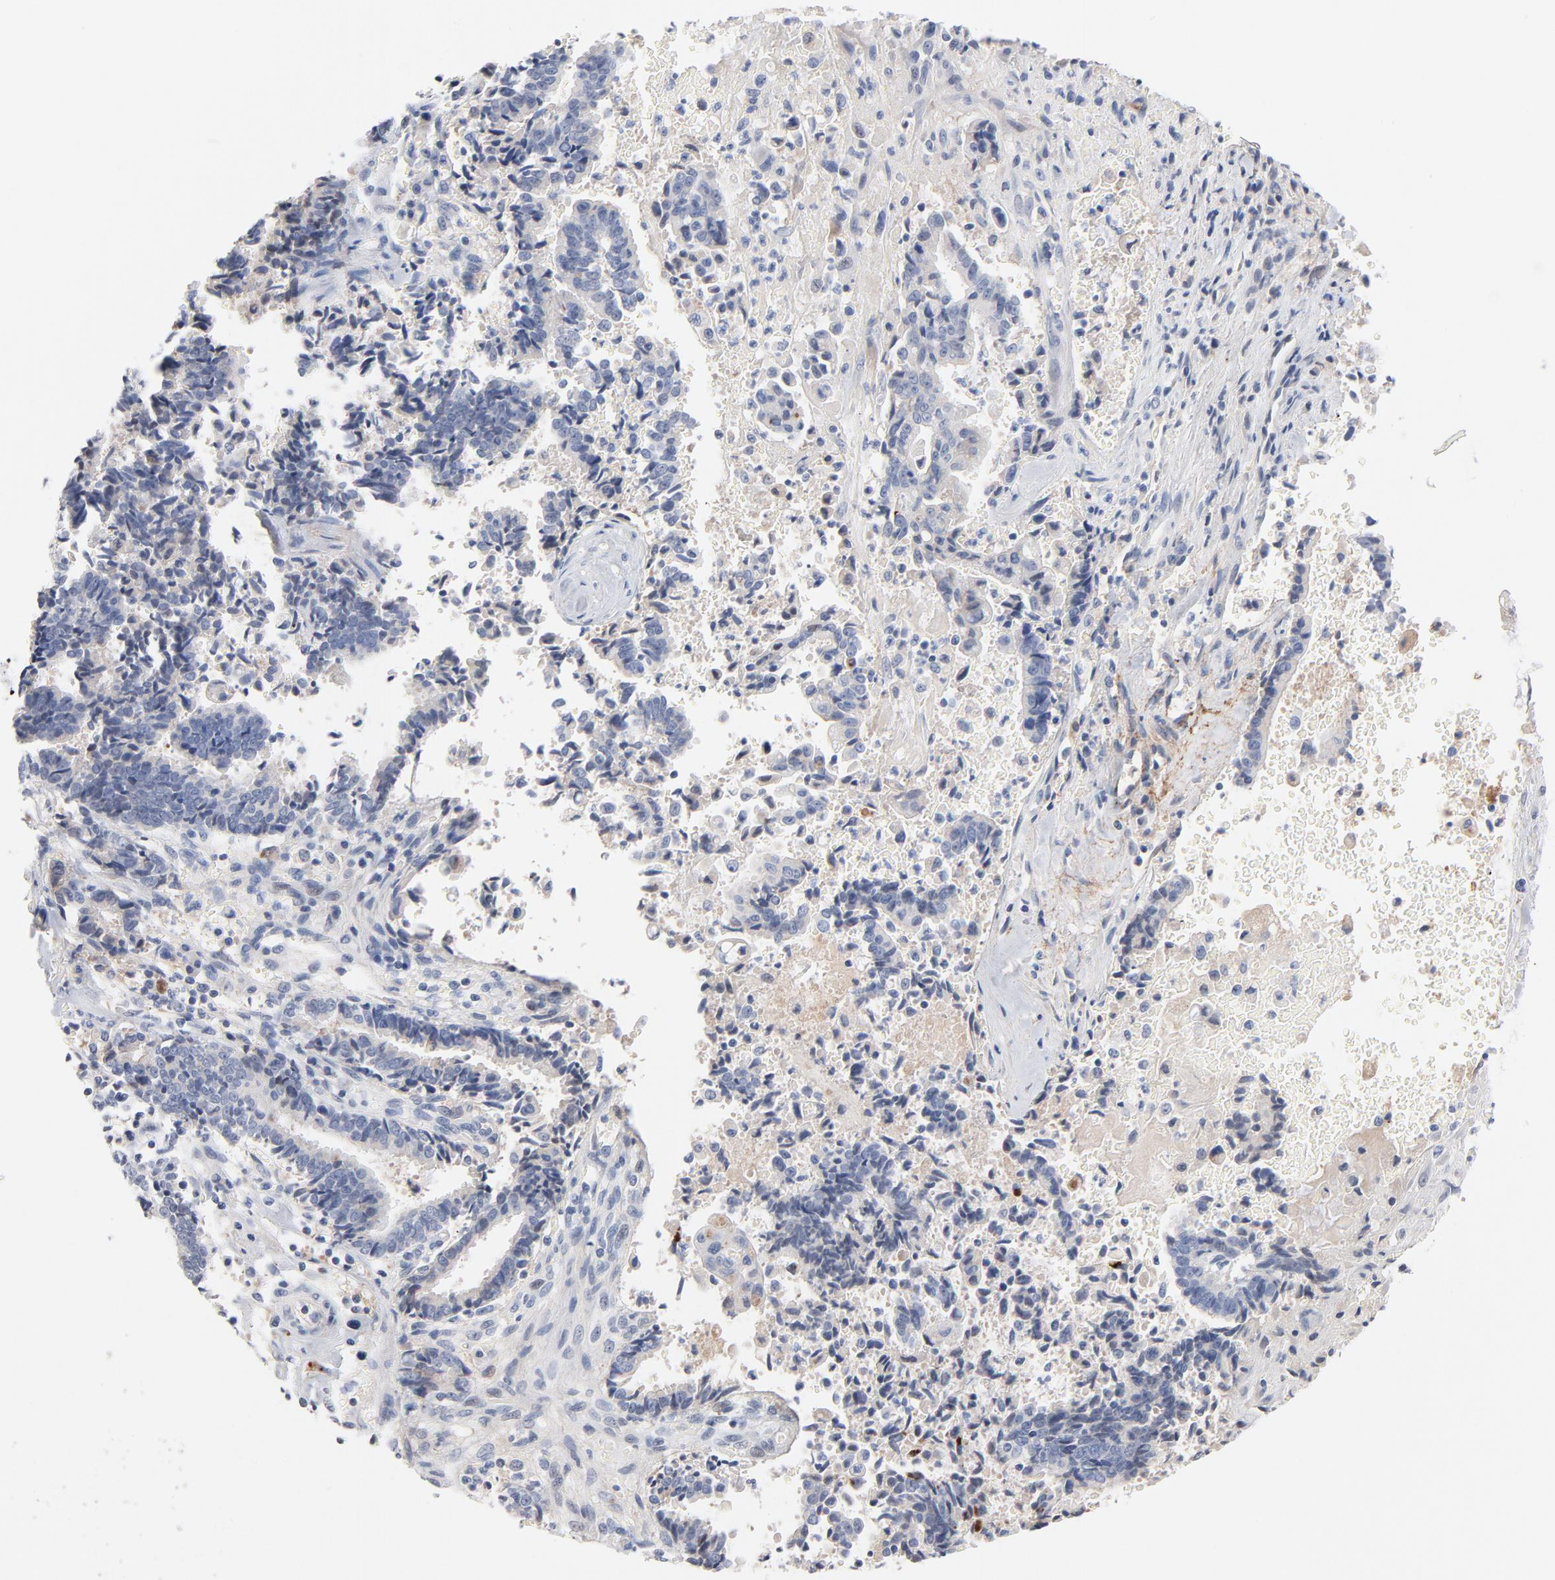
{"staining": {"intensity": "negative", "quantity": "none", "location": "none"}, "tissue": "liver cancer", "cell_type": "Tumor cells", "image_type": "cancer", "snomed": [{"axis": "morphology", "description": "Cholangiocarcinoma"}, {"axis": "topography", "description": "Liver"}], "caption": "Human liver cholangiocarcinoma stained for a protein using immunohistochemistry (IHC) exhibits no expression in tumor cells.", "gene": "SERPINA4", "patient": {"sex": "male", "age": 57}}